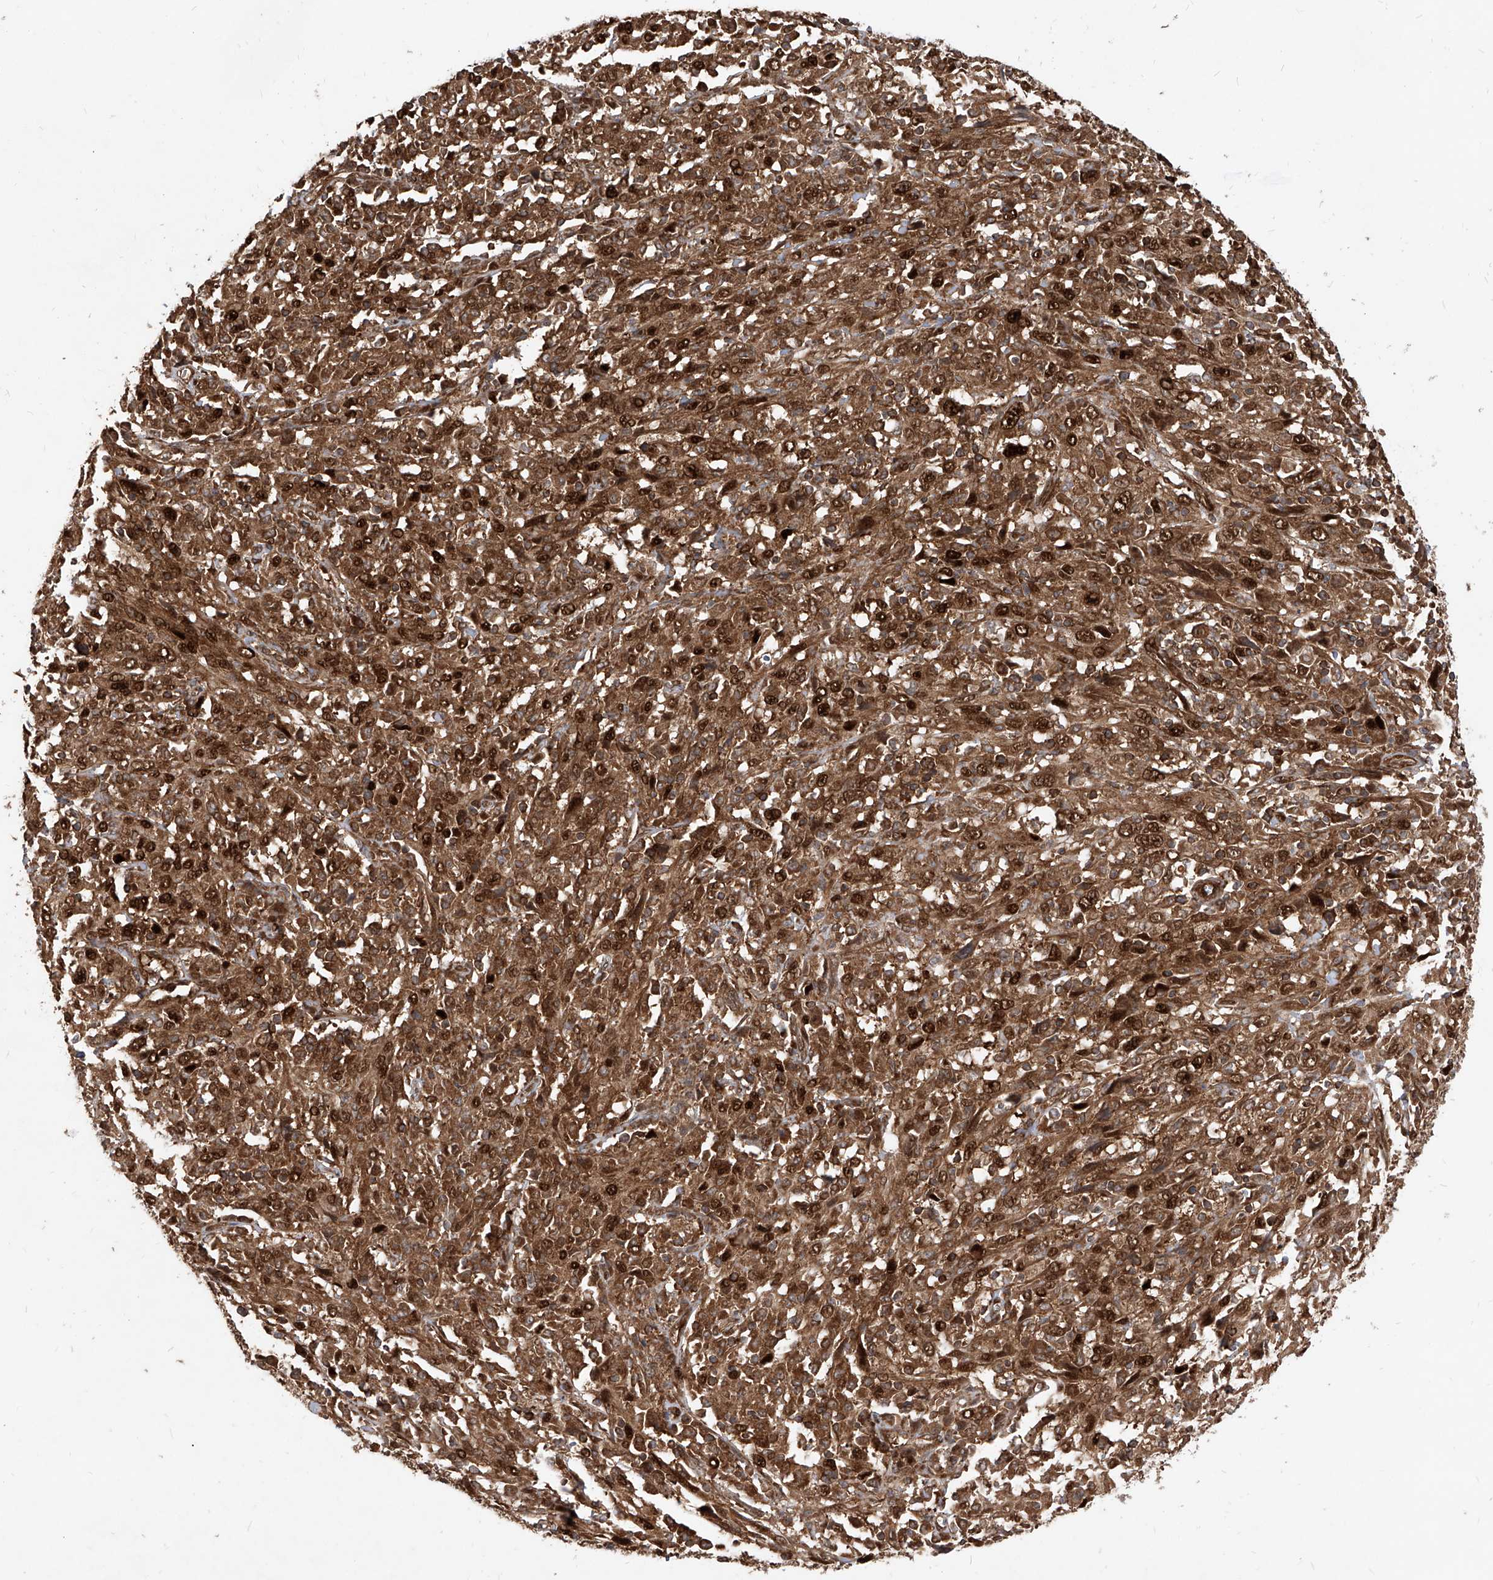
{"staining": {"intensity": "strong", "quantity": ">75%", "location": "cytoplasmic/membranous,nuclear"}, "tissue": "cervical cancer", "cell_type": "Tumor cells", "image_type": "cancer", "snomed": [{"axis": "morphology", "description": "Squamous cell carcinoma, NOS"}, {"axis": "topography", "description": "Cervix"}], "caption": "Squamous cell carcinoma (cervical) stained with DAB immunohistochemistry displays high levels of strong cytoplasmic/membranous and nuclear staining in approximately >75% of tumor cells.", "gene": "MAGED2", "patient": {"sex": "female", "age": 46}}